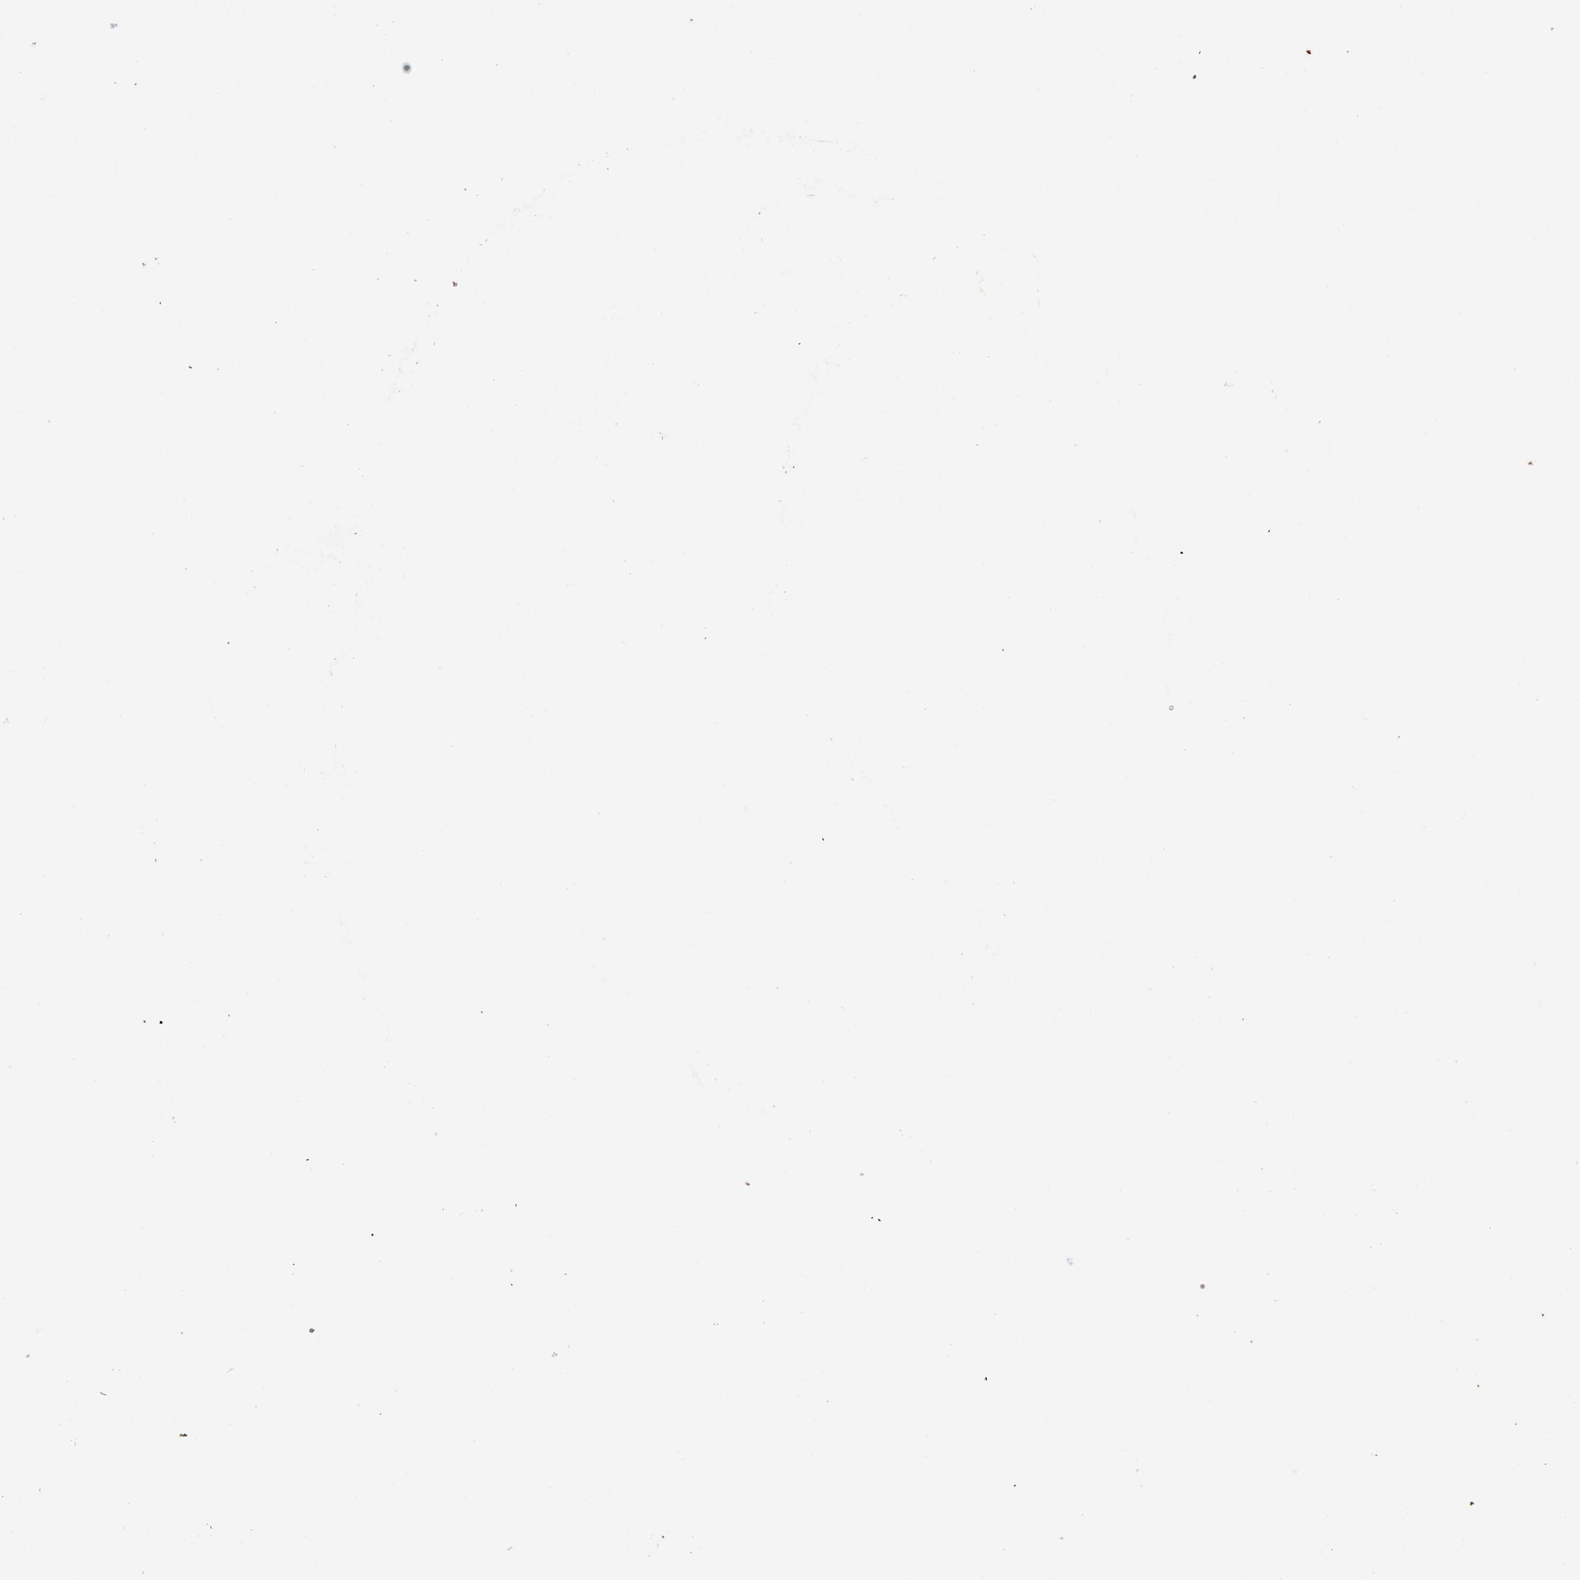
{"staining": {"intensity": "weak", "quantity": "<25%", "location": "nuclear"}, "tissue": "lymphoma", "cell_type": "Tumor cells", "image_type": "cancer", "snomed": [{"axis": "morphology", "description": "Malignant lymphoma, non-Hodgkin's type, Low grade"}, {"axis": "topography", "description": "Spleen"}], "caption": "An image of malignant lymphoma, non-Hodgkin's type (low-grade) stained for a protein demonstrates no brown staining in tumor cells. Nuclei are stained in blue.", "gene": "MLX", "patient": {"sex": "female", "age": 50}}